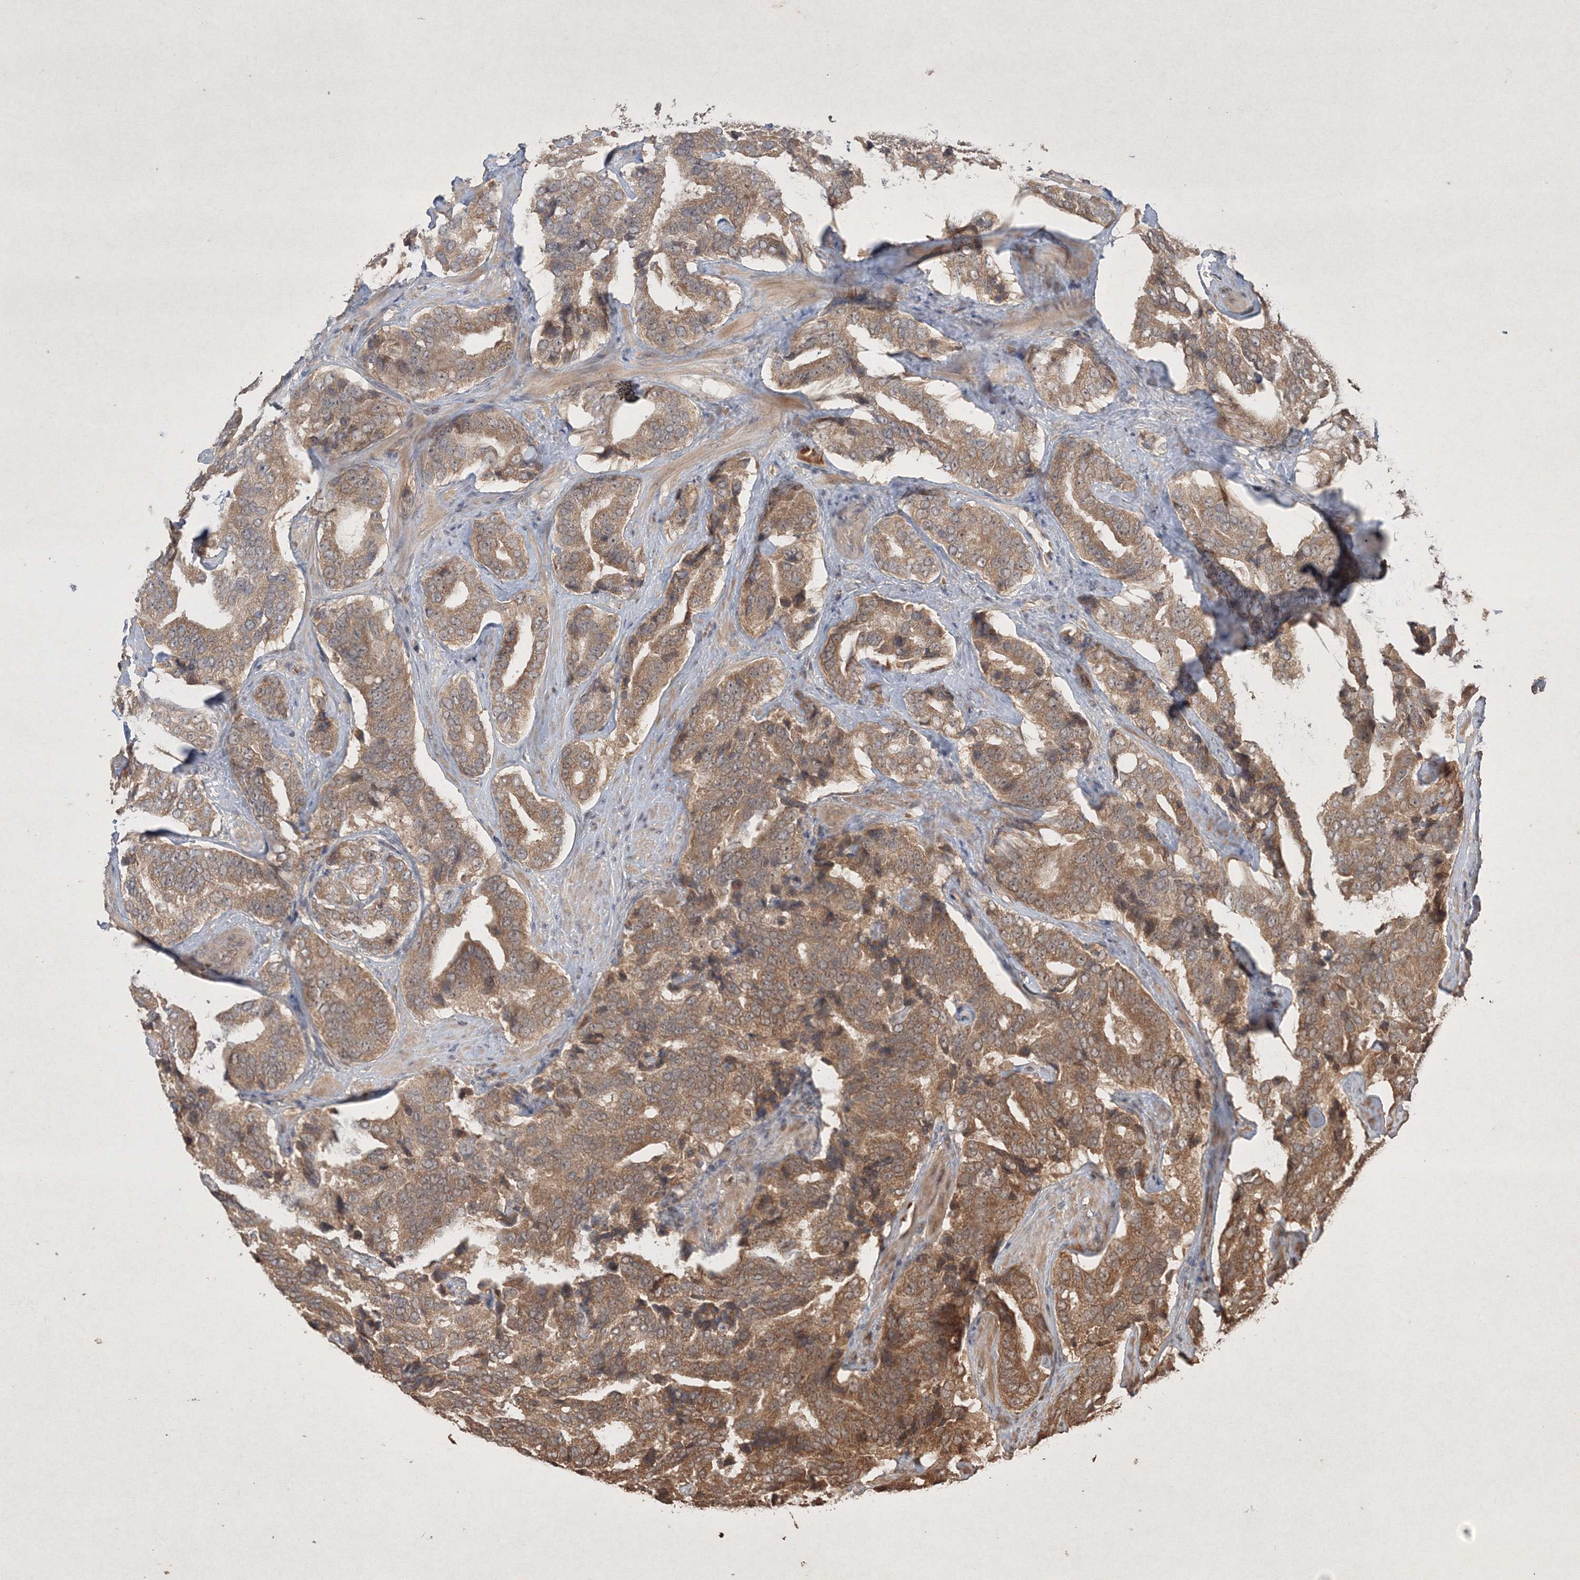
{"staining": {"intensity": "moderate", "quantity": ">75%", "location": "cytoplasmic/membranous"}, "tissue": "prostate cancer", "cell_type": "Tumor cells", "image_type": "cancer", "snomed": [{"axis": "morphology", "description": "Adenocarcinoma, High grade"}, {"axis": "topography", "description": "Prostate"}], "caption": "Immunohistochemistry (IHC) image of prostate cancer (high-grade adenocarcinoma) stained for a protein (brown), which exhibits medium levels of moderate cytoplasmic/membranous expression in approximately >75% of tumor cells.", "gene": "PELI3", "patient": {"sex": "male", "age": 60}}